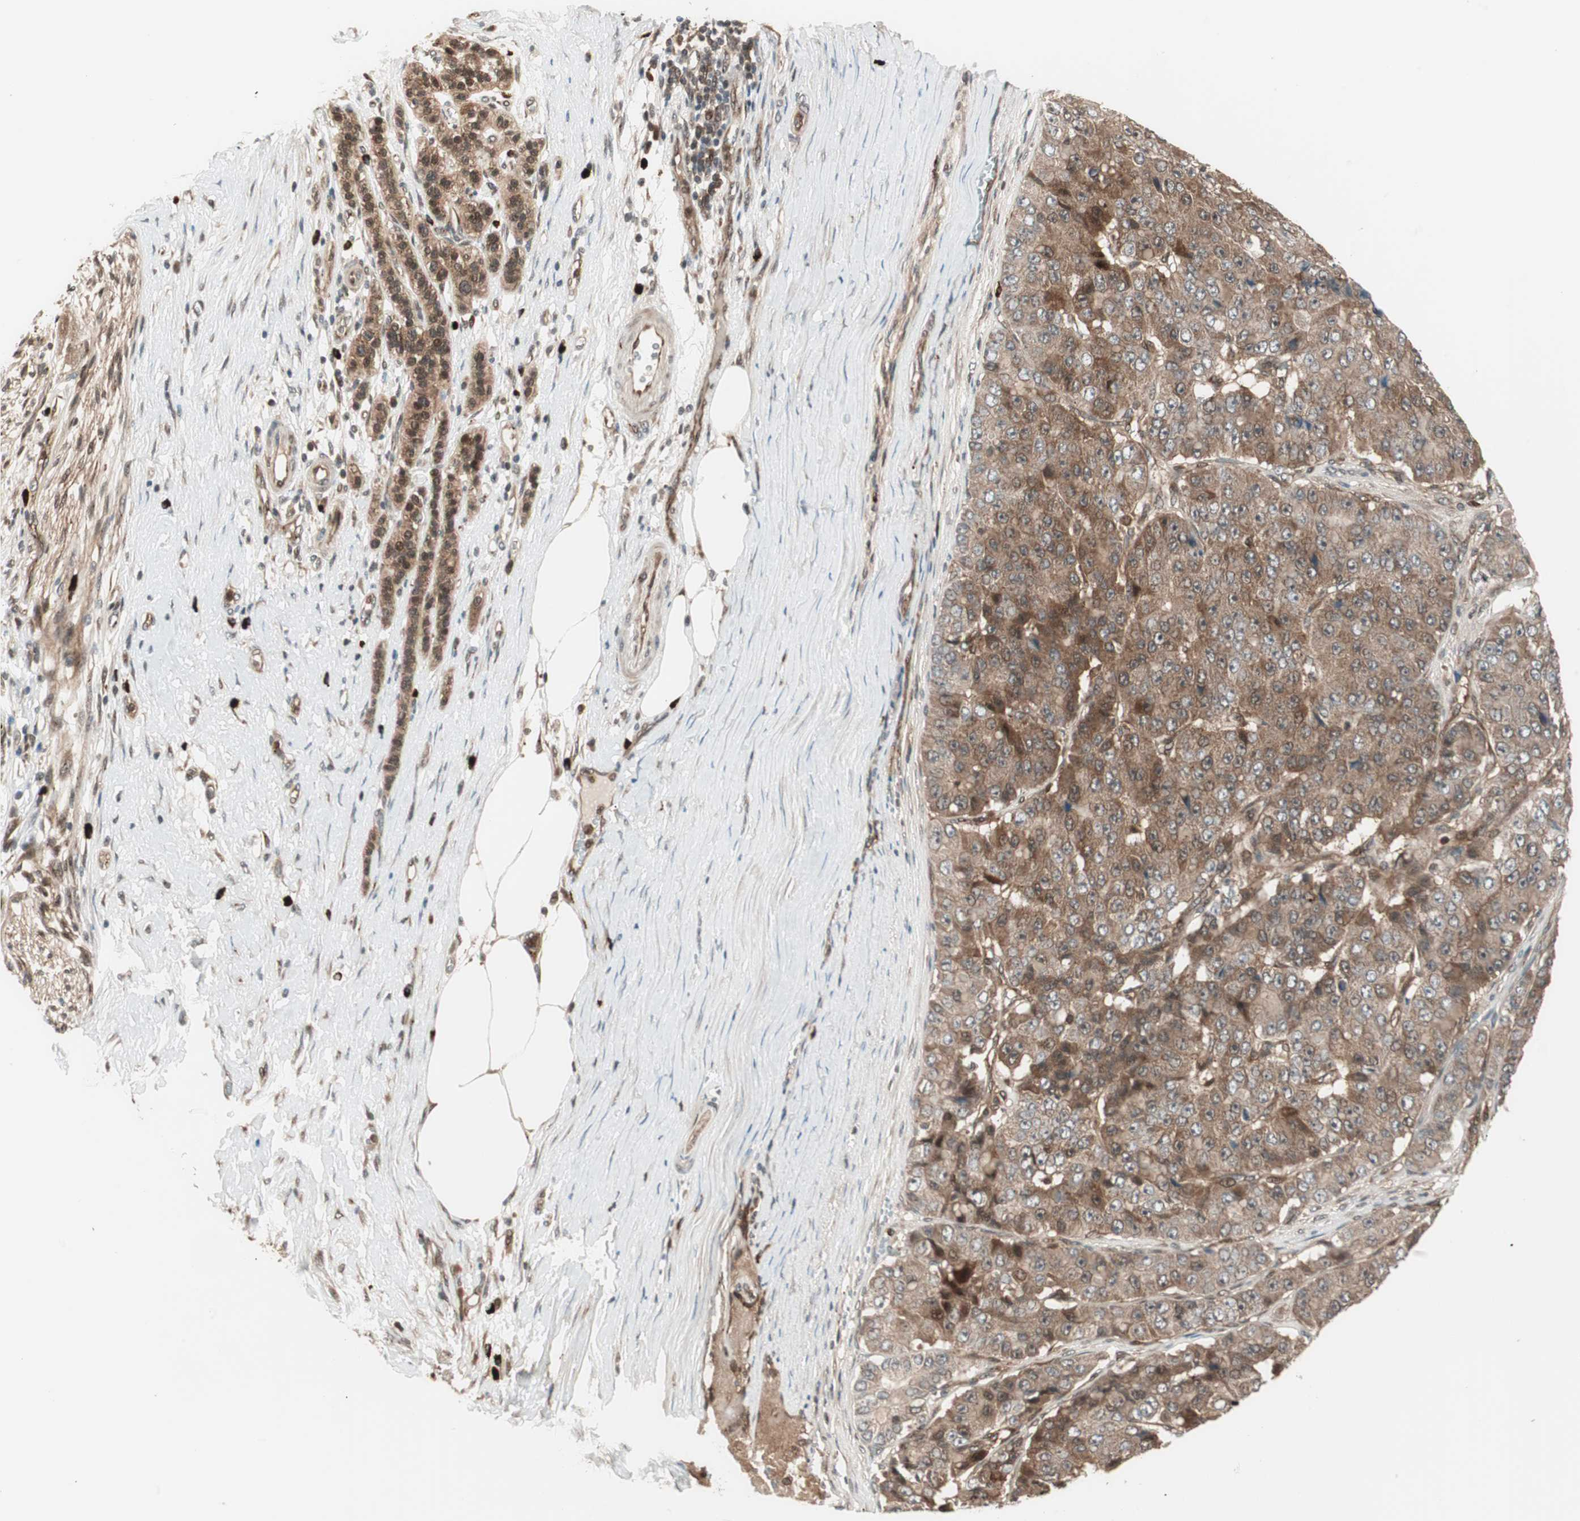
{"staining": {"intensity": "moderate", "quantity": ">75%", "location": "cytoplasmic/membranous"}, "tissue": "pancreatic cancer", "cell_type": "Tumor cells", "image_type": "cancer", "snomed": [{"axis": "morphology", "description": "Adenocarcinoma, NOS"}, {"axis": "topography", "description": "Pancreas"}], "caption": "Immunohistochemical staining of human adenocarcinoma (pancreatic) reveals medium levels of moderate cytoplasmic/membranous protein expression in about >75% of tumor cells. Nuclei are stained in blue.", "gene": "PRKG2", "patient": {"sex": "male", "age": 50}}